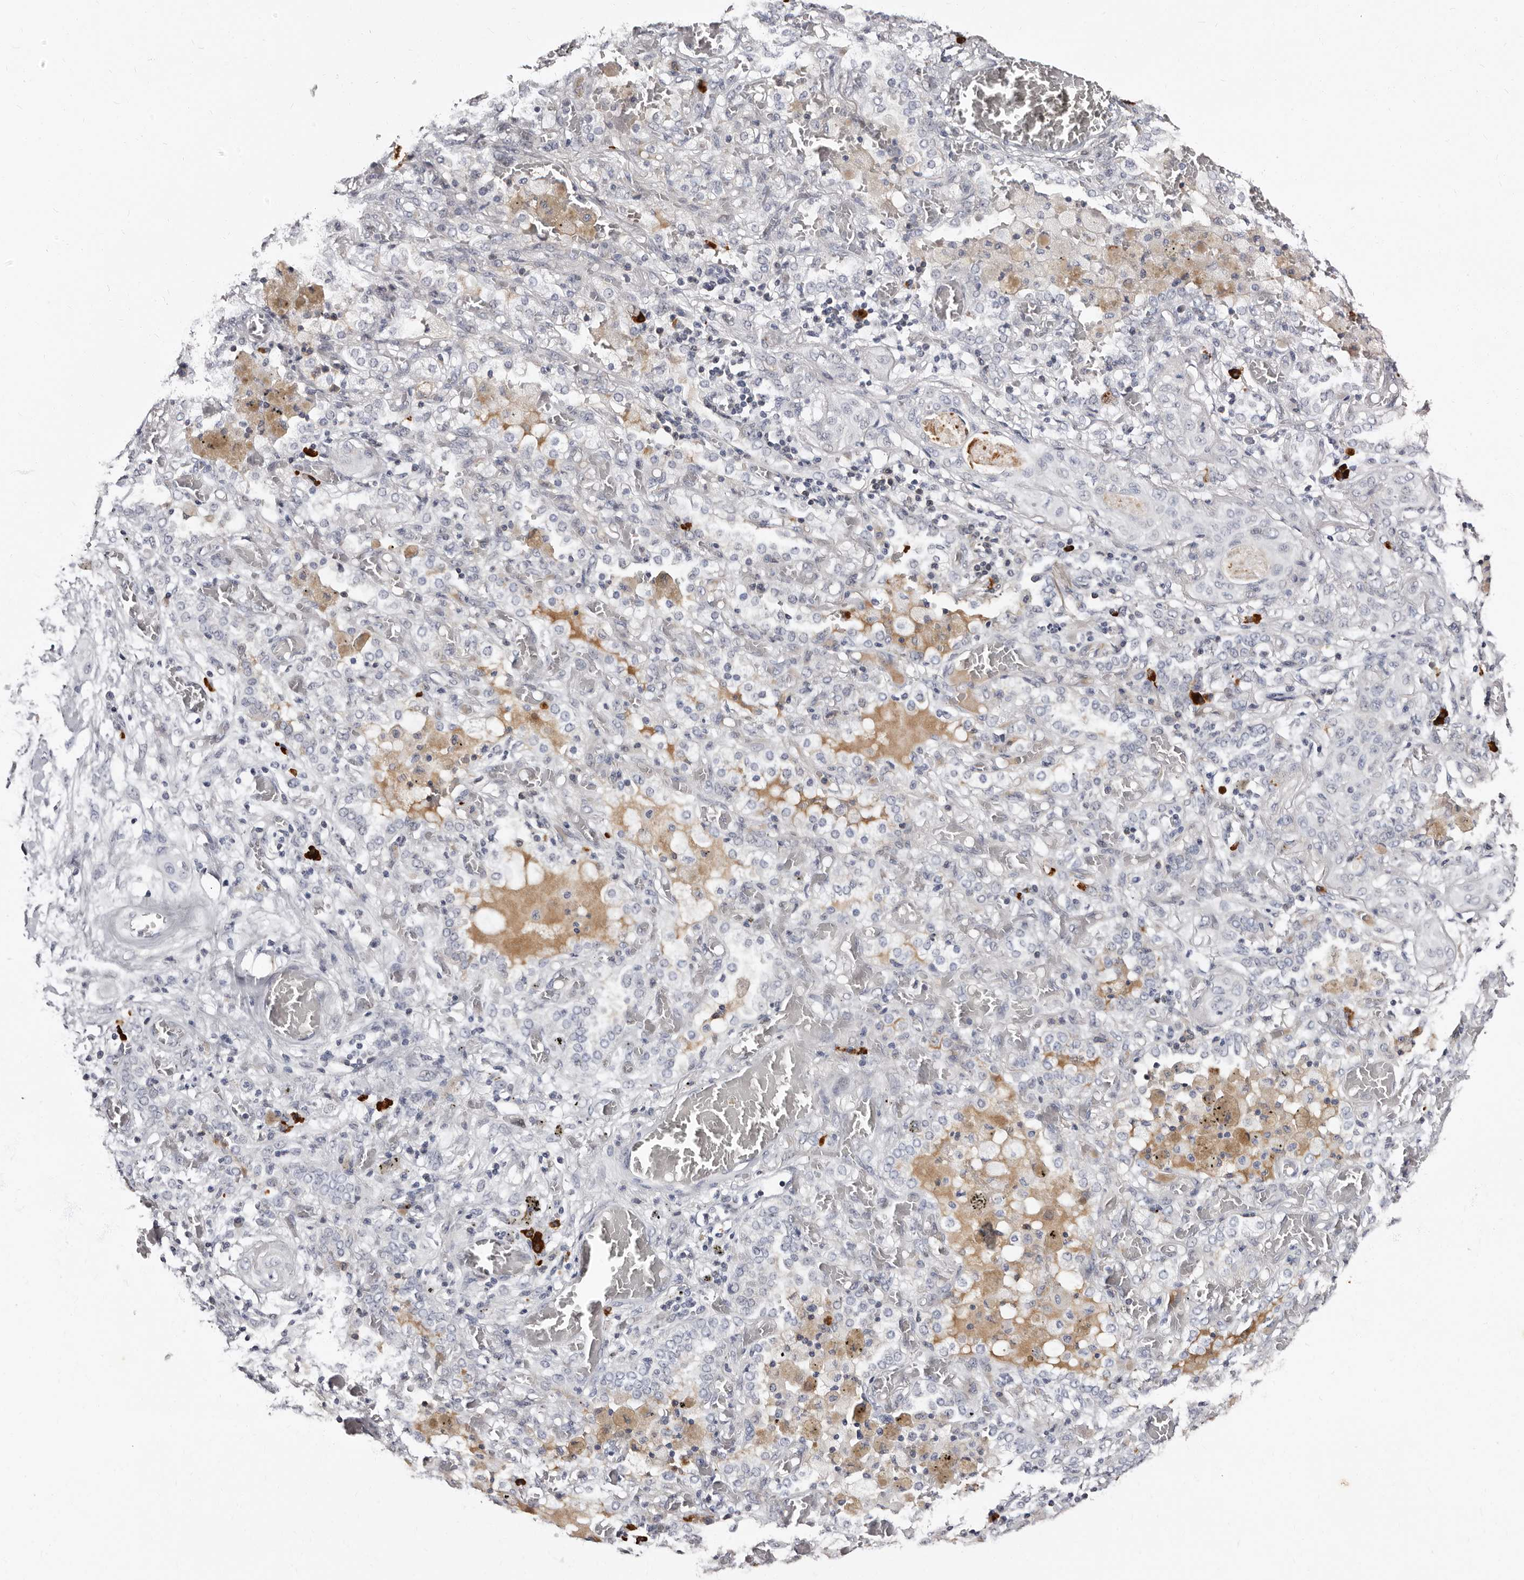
{"staining": {"intensity": "moderate", "quantity": ">75%", "location": "nuclear"}, "tissue": "lung cancer", "cell_type": "Tumor cells", "image_type": "cancer", "snomed": [{"axis": "morphology", "description": "Squamous cell carcinoma, NOS"}, {"axis": "topography", "description": "Lung"}], "caption": "Tumor cells demonstrate moderate nuclear expression in about >75% of cells in lung squamous cell carcinoma. (Stains: DAB (3,3'-diaminobenzidine) in brown, nuclei in blue, Microscopy: brightfield microscopy at high magnification).", "gene": "TBC1D22B", "patient": {"sex": "female", "age": 47}}